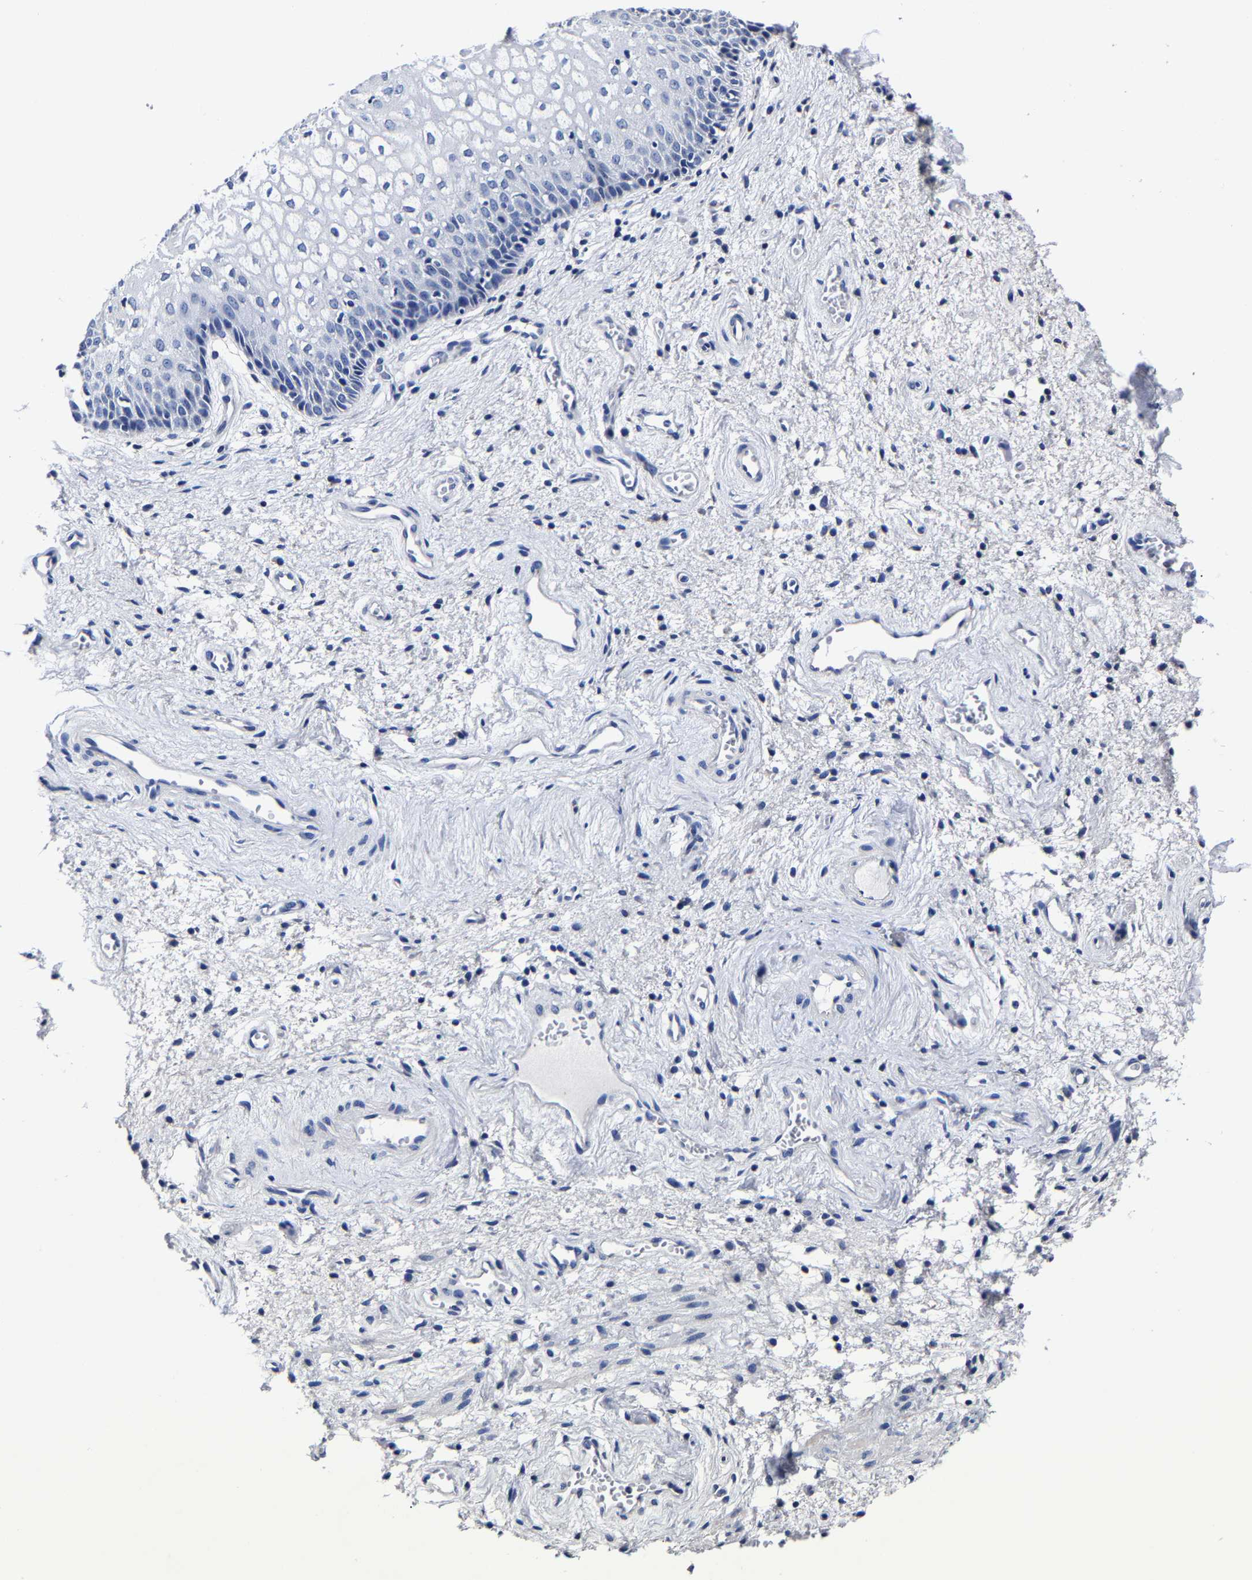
{"staining": {"intensity": "negative", "quantity": "none", "location": "none"}, "tissue": "vagina", "cell_type": "Squamous epithelial cells", "image_type": "normal", "snomed": [{"axis": "morphology", "description": "Normal tissue, NOS"}, {"axis": "topography", "description": "Vagina"}], "caption": "High power microscopy photomicrograph of an immunohistochemistry (IHC) photomicrograph of unremarkable vagina, revealing no significant staining in squamous epithelial cells.", "gene": "AKAP4", "patient": {"sex": "female", "age": 34}}